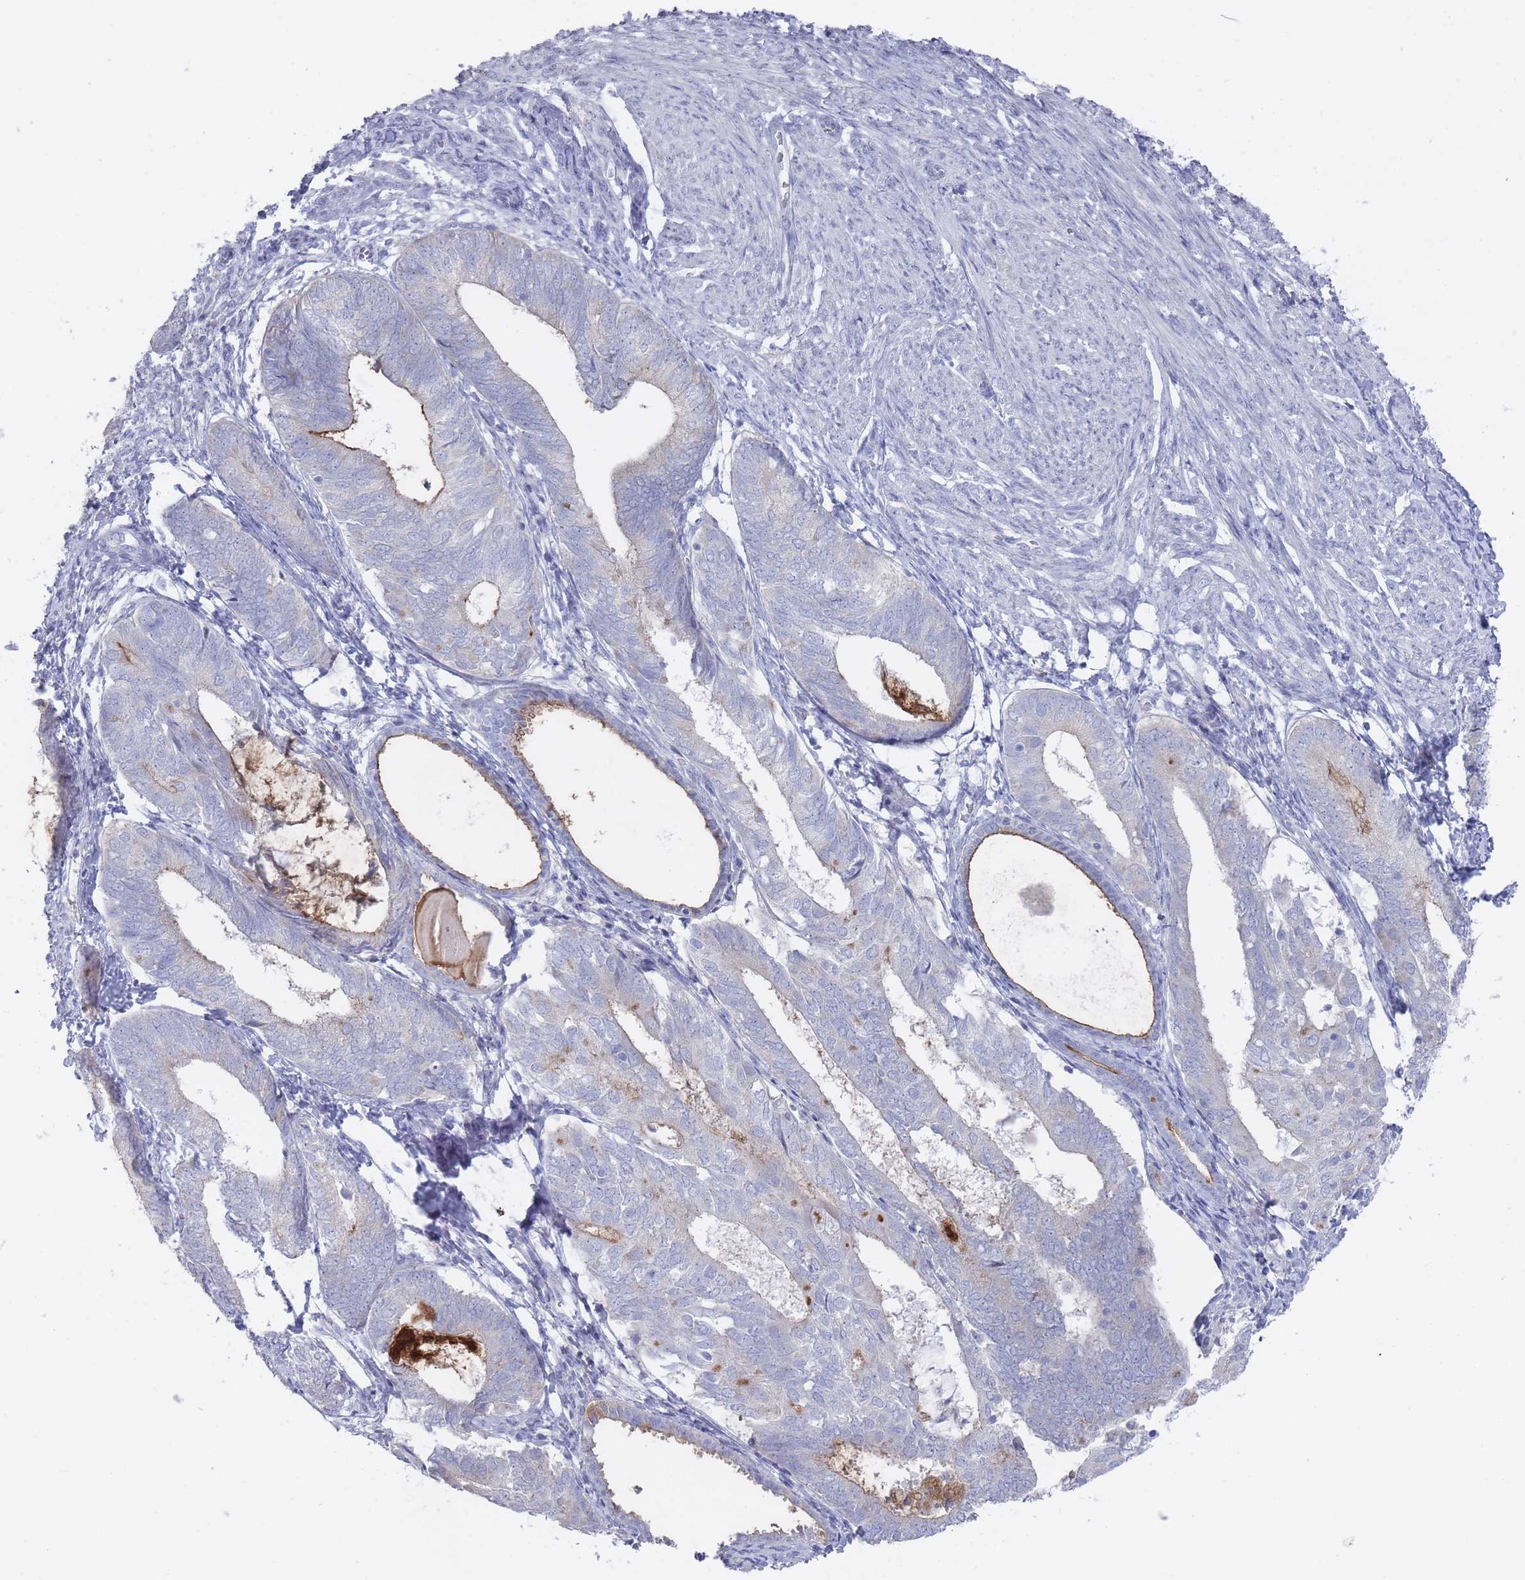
{"staining": {"intensity": "negative", "quantity": "none", "location": "none"}, "tissue": "endometrial cancer", "cell_type": "Tumor cells", "image_type": "cancer", "snomed": [{"axis": "morphology", "description": "Adenocarcinoma, NOS"}, {"axis": "topography", "description": "Endometrium"}], "caption": "DAB immunohistochemical staining of adenocarcinoma (endometrial) demonstrates no significant staining in tumor cells.", "gene": "PIGU", "patient": {"sex": "female", "age": 87}}